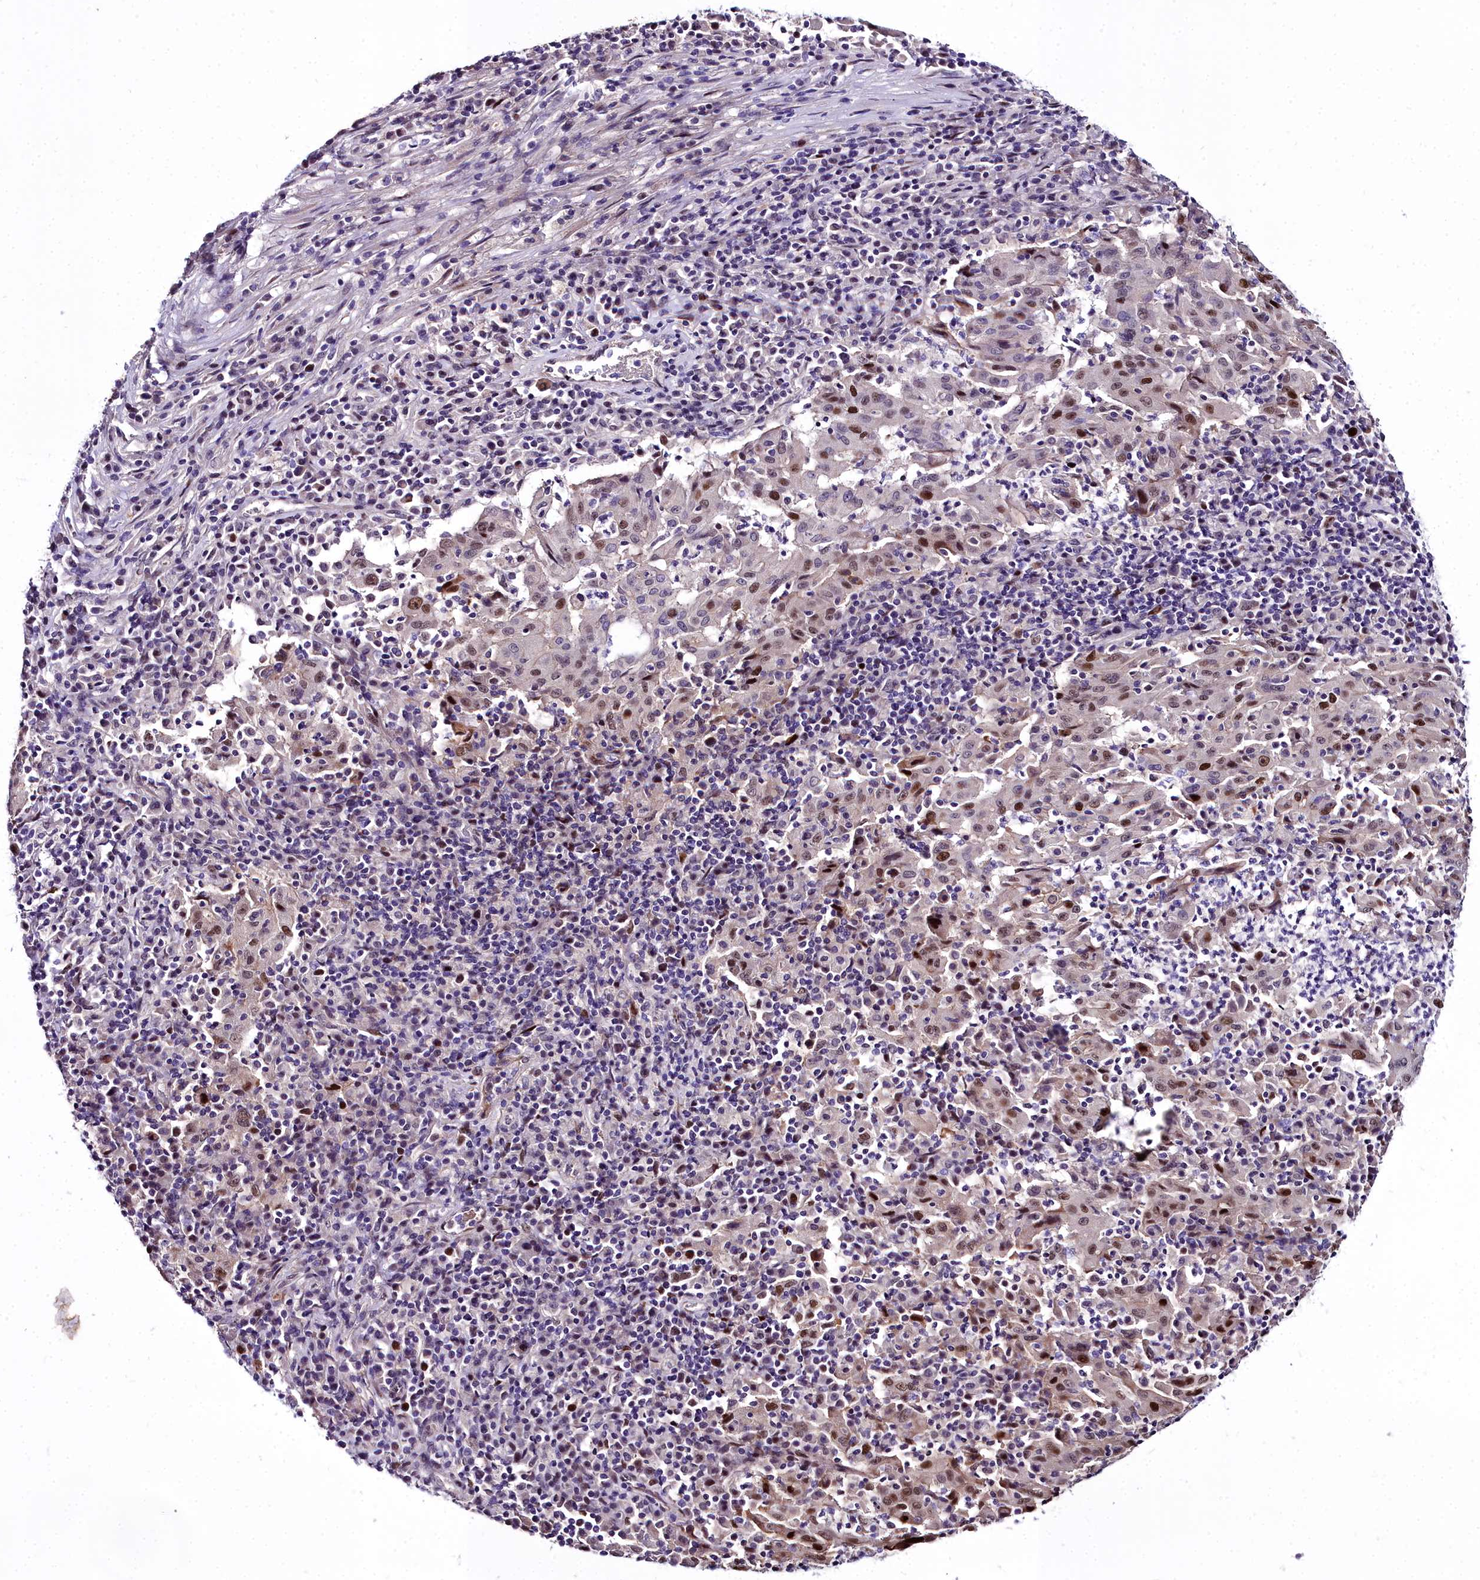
{"staining": {"intensity": "moderate", "quantity": ">75%", "location": "nuclear"}, "tissue": "pancreatic cancer", "cell_type": "Tumor cells", "image_type": "cancer", "snomed": [{"axis": "morphology", "description": "Adenocarcinoma, NOS"}, {"axis": "topography", "description": "Pancreas"}], "caption": "Pancreatic adenocarcinoma stained with a protein marker displays moderate staining in tumor cells.", "gene": "TRIML2", "patient": {"sex": "male", "age": 63}}